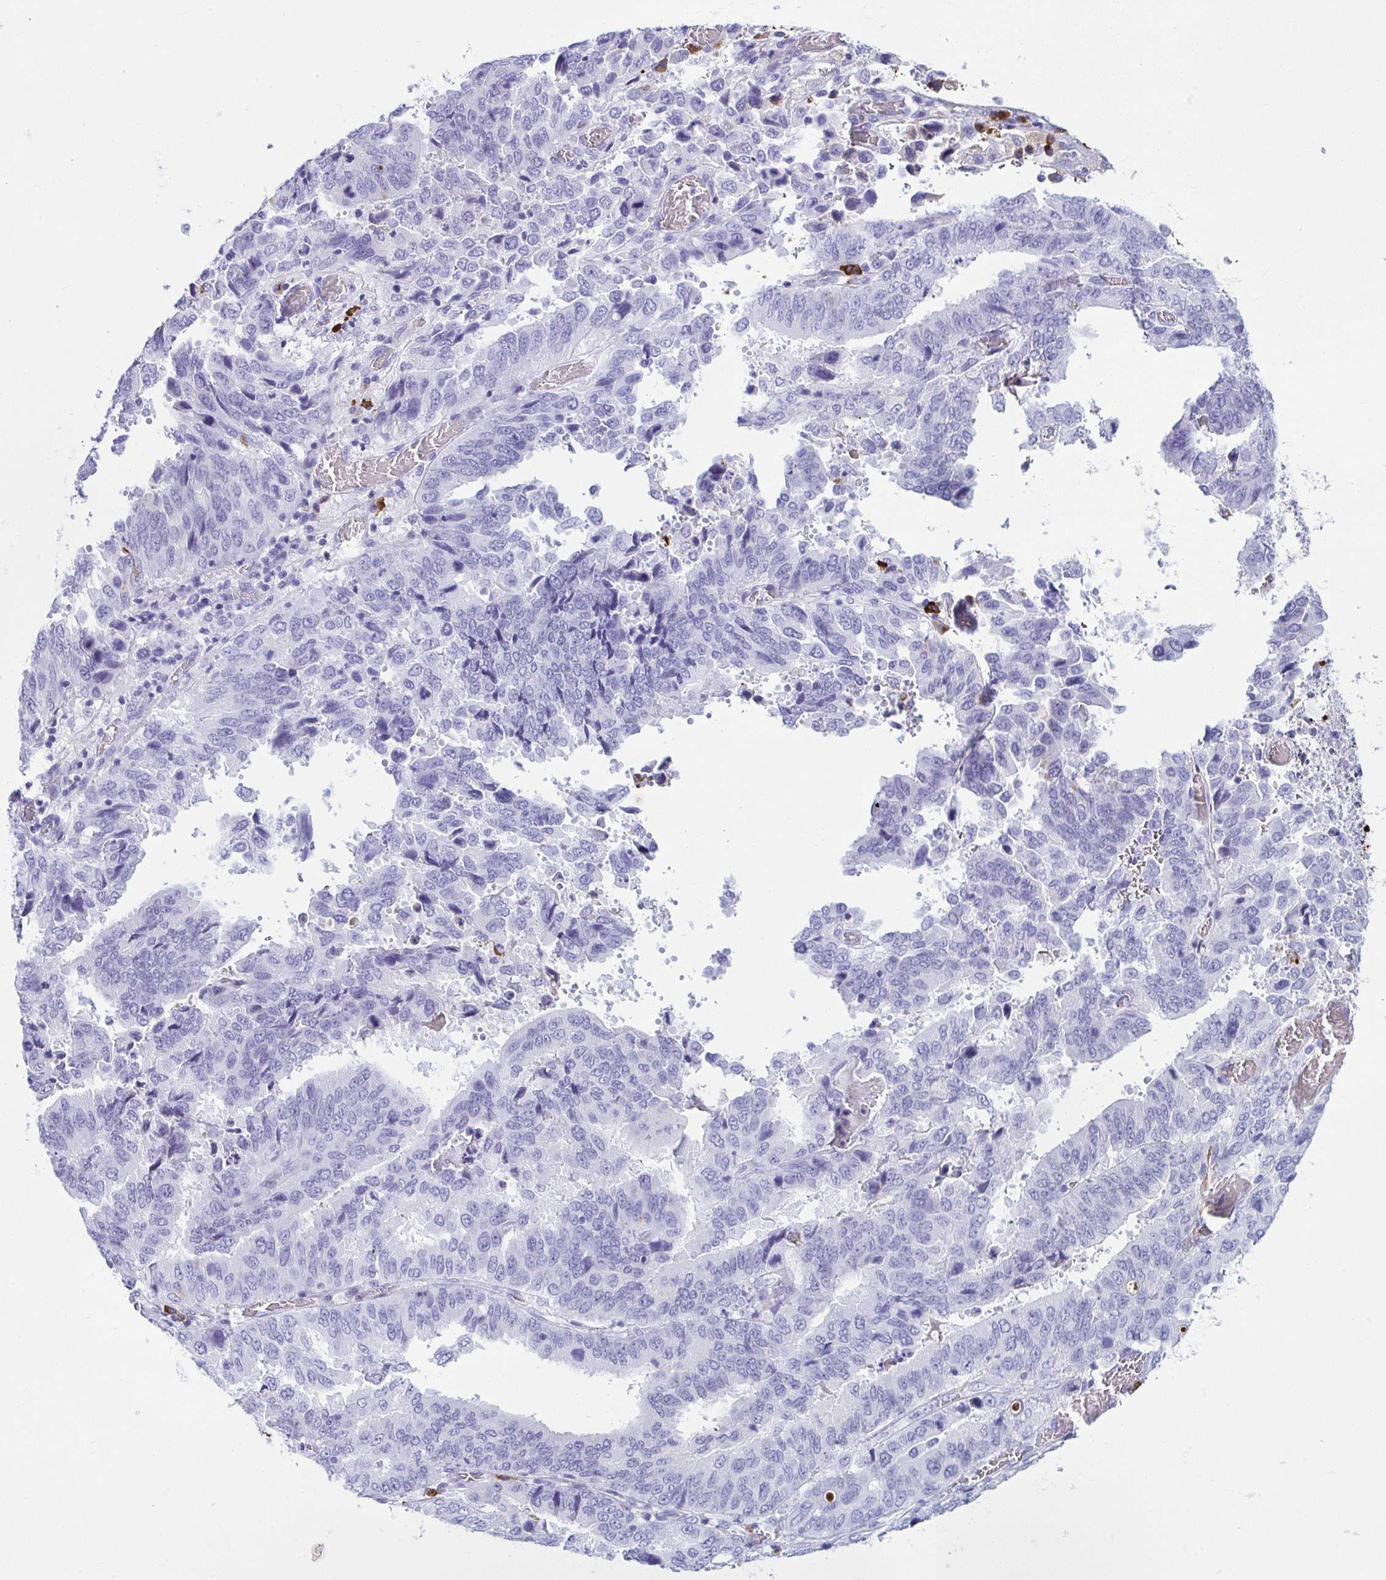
{"staining": {"intensity": "negative", "quantity": "none", "location": "none"}, "tissue": "stomach cancer", "cell_type": "Tumor cells", "image_type": "cancer", "snomed": [{"axis": "morphology", "description": "Adenocarcinoma, NOS"}, {"axis": "topography", "description": "Stomach, upper"}], "caption": "The immunohistochemistry (IHC) image has no significant staining in tumor cells of stomach cancer tissue. (DAB immunohistochemistry (IHC) with hematoxylin counter stain).", "gene": "JCHAIN", "patient": {"sex": "male", "age": 74}}